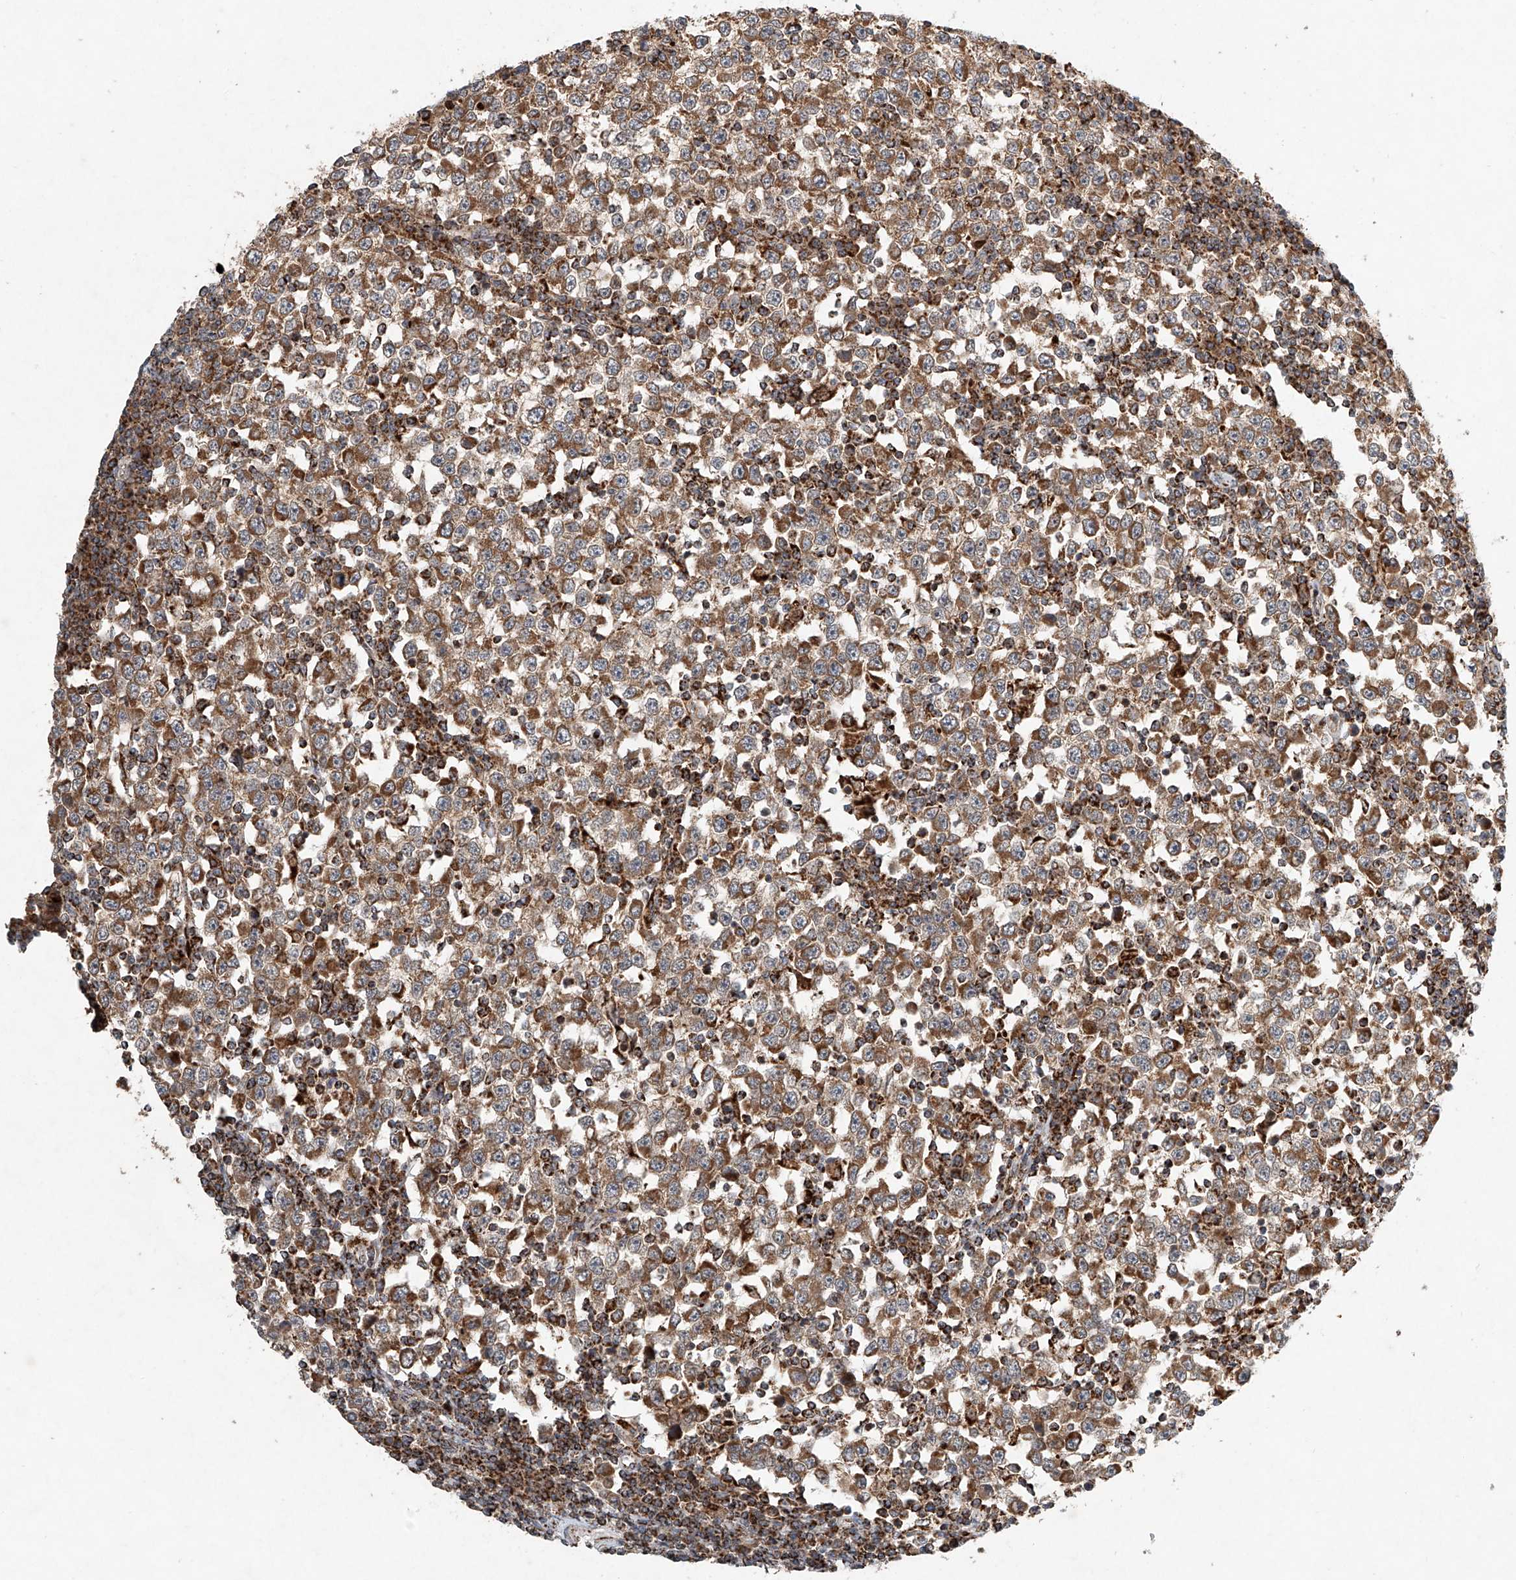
{"staining": {"intensity": "moderate", "quantity": ">75%", "location": "cytoplasmic/membranous"}, "tissue": "testis cancer", "cell_type": "Tumor cells", "image_type": "cancer", "snomed": [{"axis": "morphology", "description": "Seminoma, NOS"}, {"axis": "topography", "description": "Testis"}], "caption": "A medium amount of moderate cytoplasmic/membranous positivity is seen in approximately >75% of tumor cells in seminoma (testis) tissue.", "gene": "DCAF11", "patient": {"sex": "male", "age": 65}}